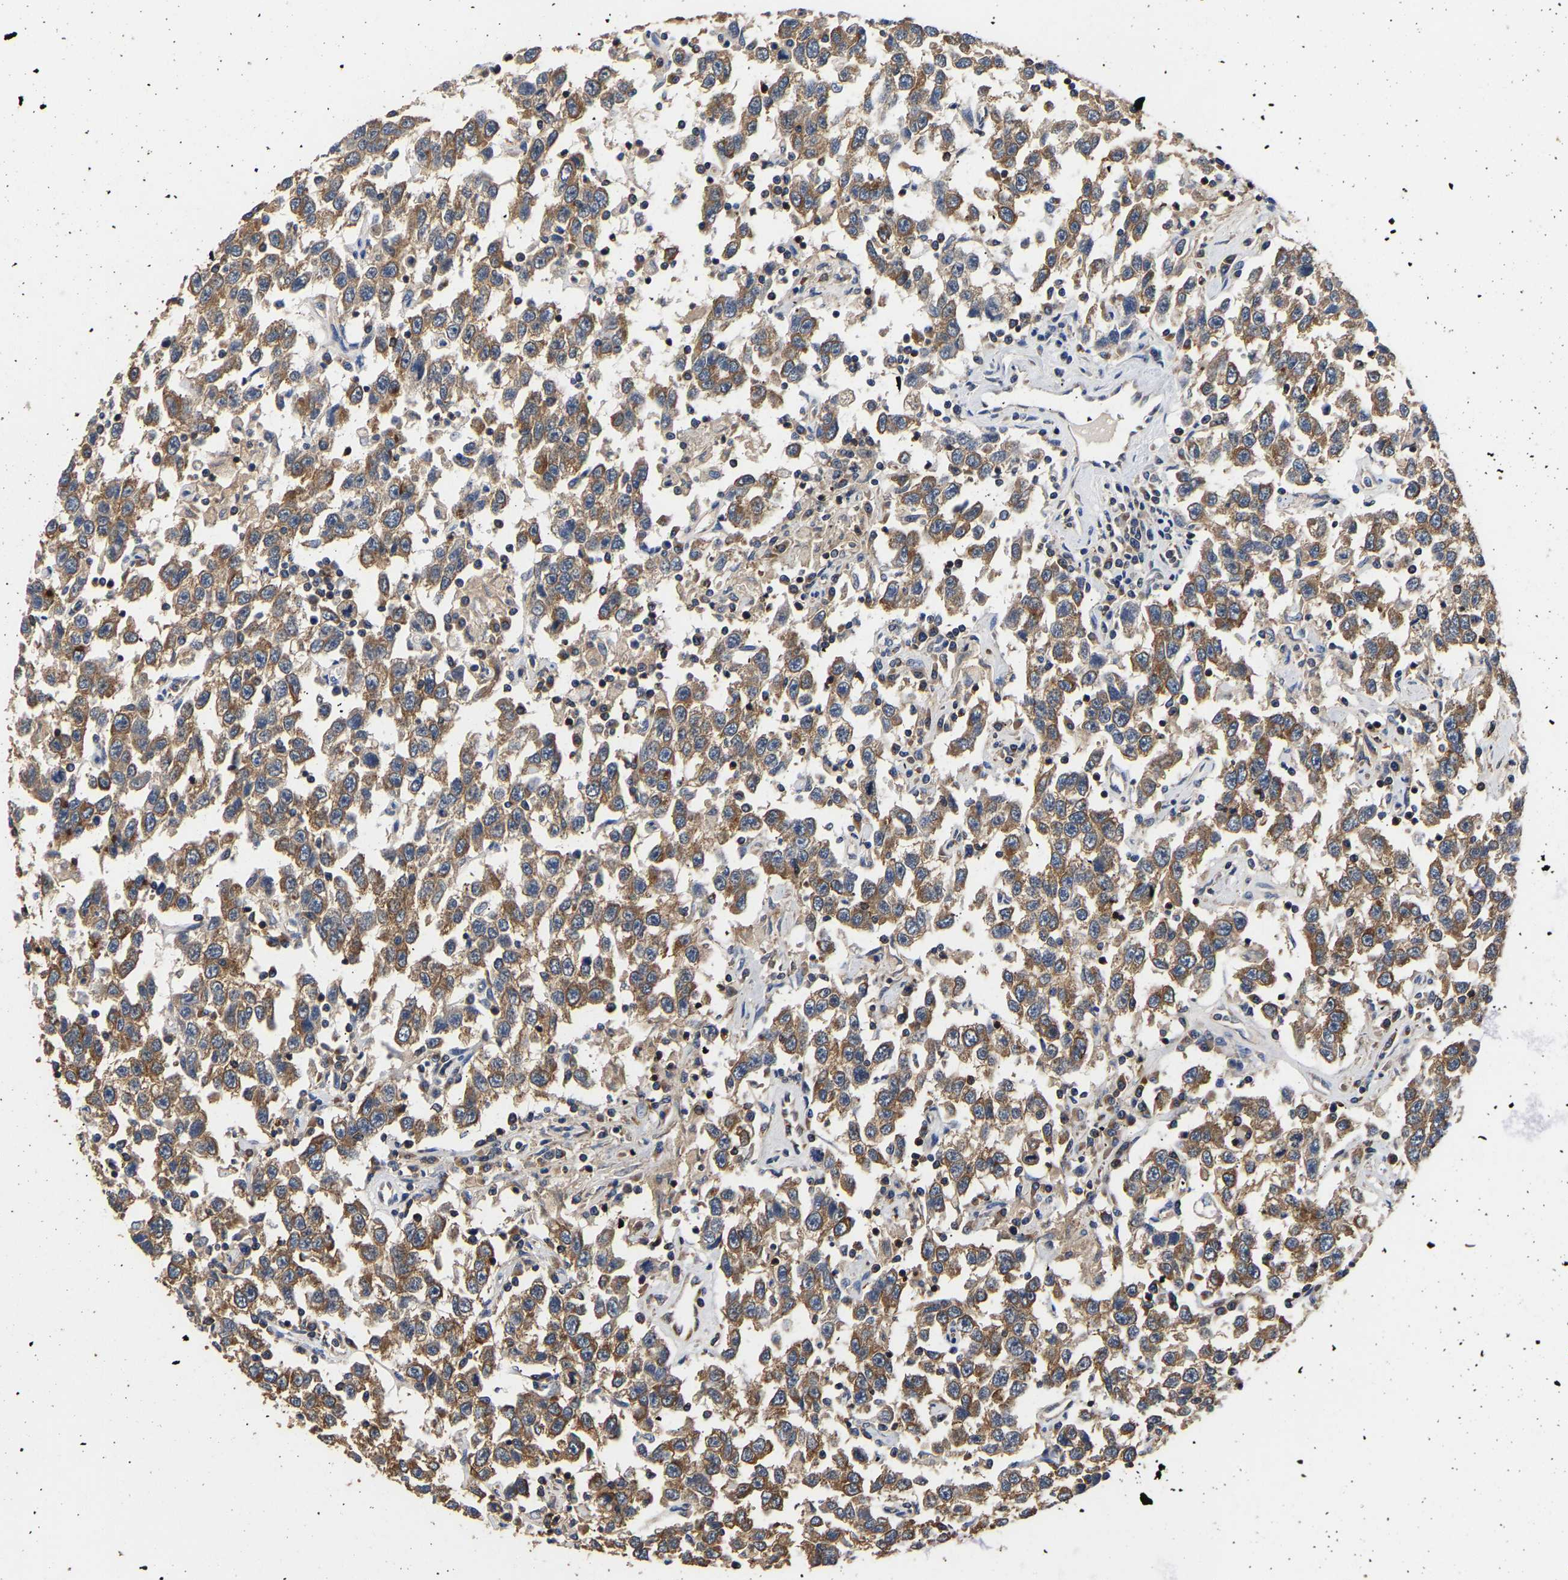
{"staining": {"intensity": "moderate", "quantity": ">75%", "location": "cytoplasmic/membranous"}, "tissue": "testis cancer", "cell_type": "Tumor cells", "image_type": "cancer", "snomed": [{"axis": "morphology", "description": "Seminoma, NOS"}, {"axis": "topography", "description": "Testis"}], "caption": "This micrograph shows immunohistochemistry (IHC) staining of seminoma (testis), with medium moderate cytoplasmic/membranous expression in approximately >75% of tumor cells.", "gene": "LRBA", "patient": {"sex": "male", "age": 41}}